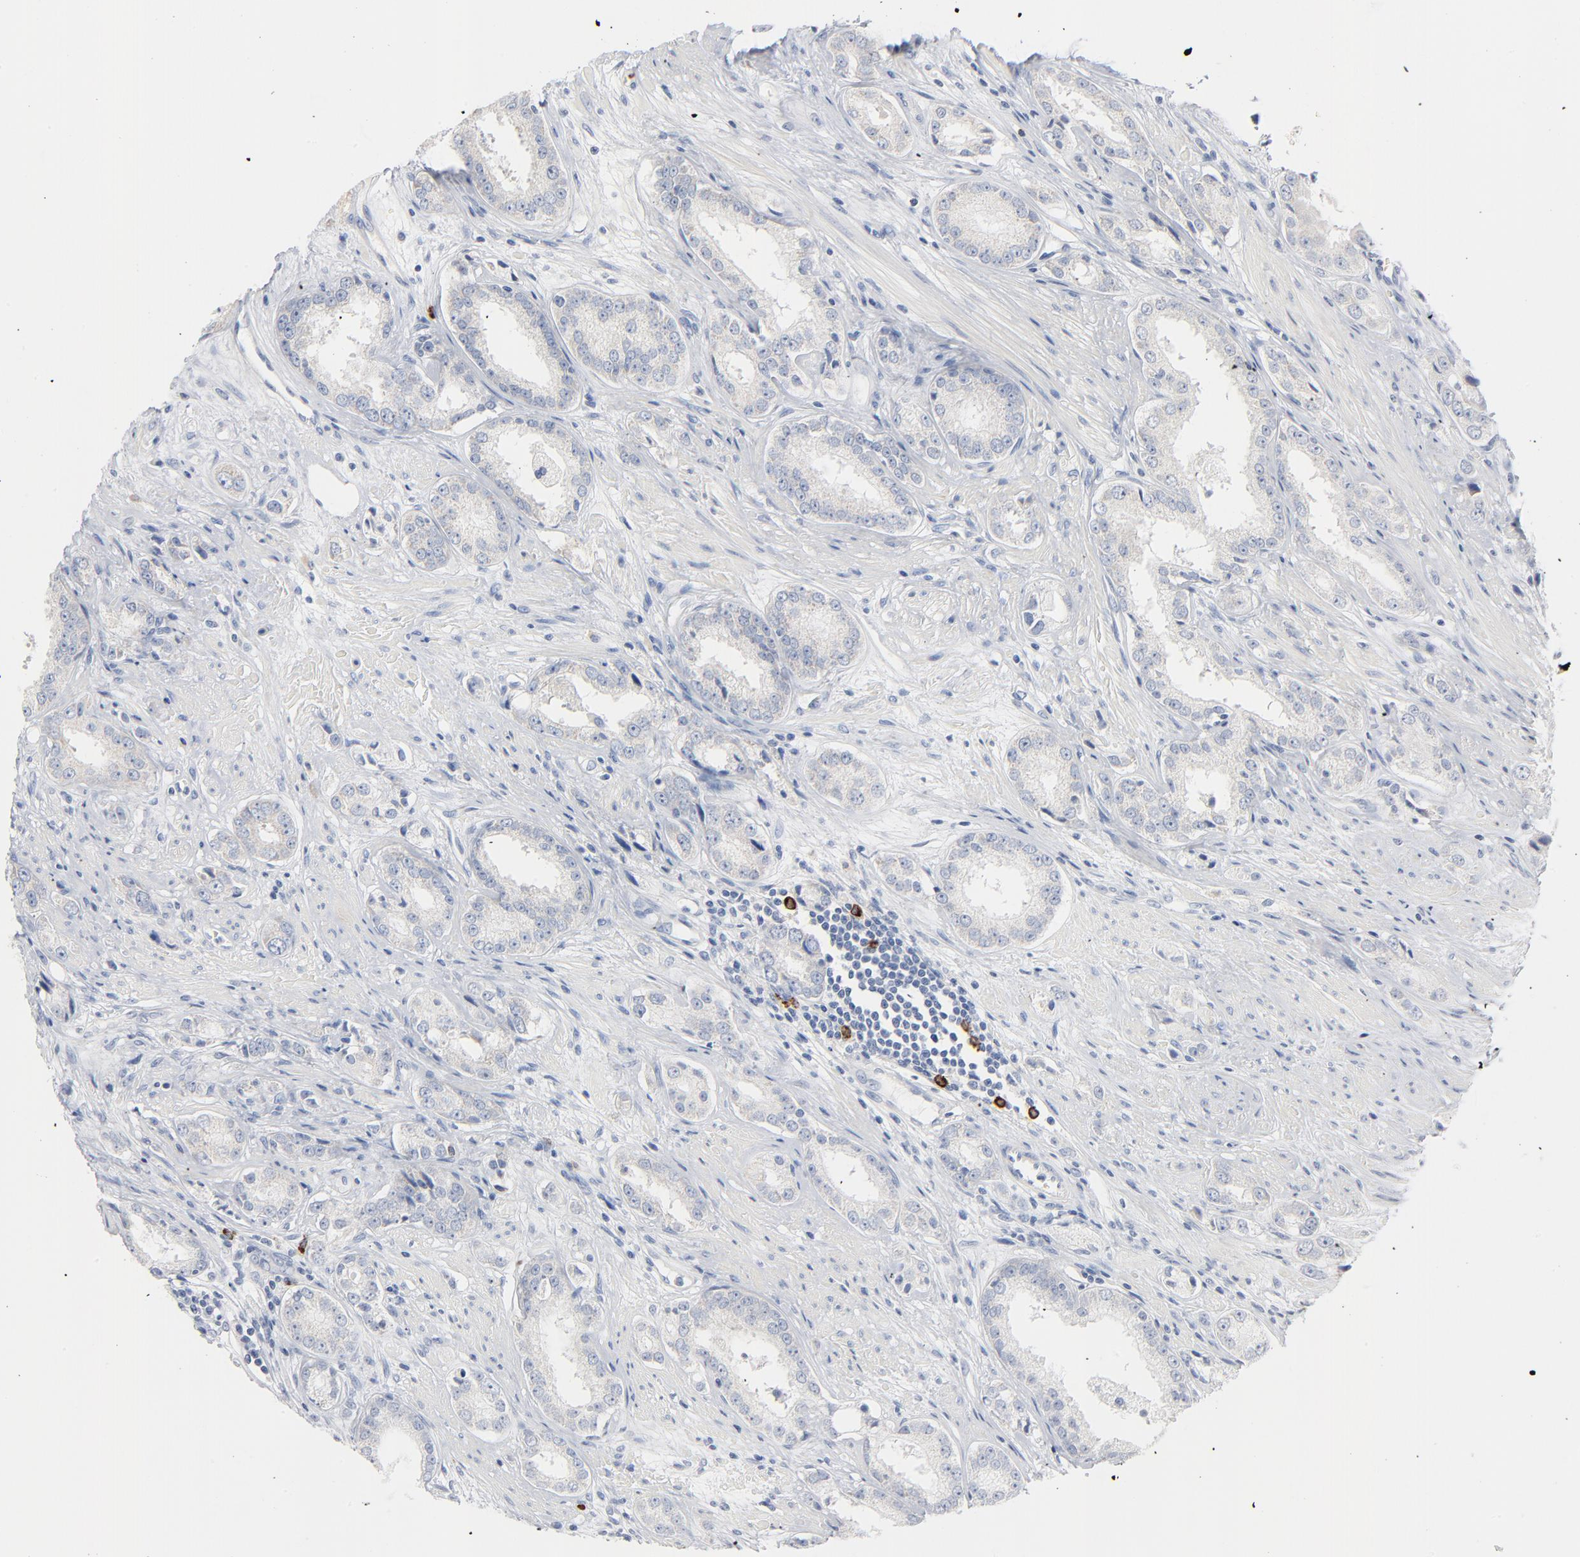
{"staining": {"intensity": "negative", "quantity": "none", "location": "none"}, "tissue": "prostate cancer", "cell_type": "Tumor cells", "image_type": "cancer", "snomed": [{"axis": "morphology", "description": "Adenocarcinoma, Medium grade"}, {"axis": "topography", "description": "Prostate"}], "caption": "Human adenocarcinoma (medium-grade) (prostate) stained for a protein using immunohistochemistry (IHC) displays no staining in tumor cells.", "gene": "GZMB", "patient": {"sex": "male", "age": 53}}